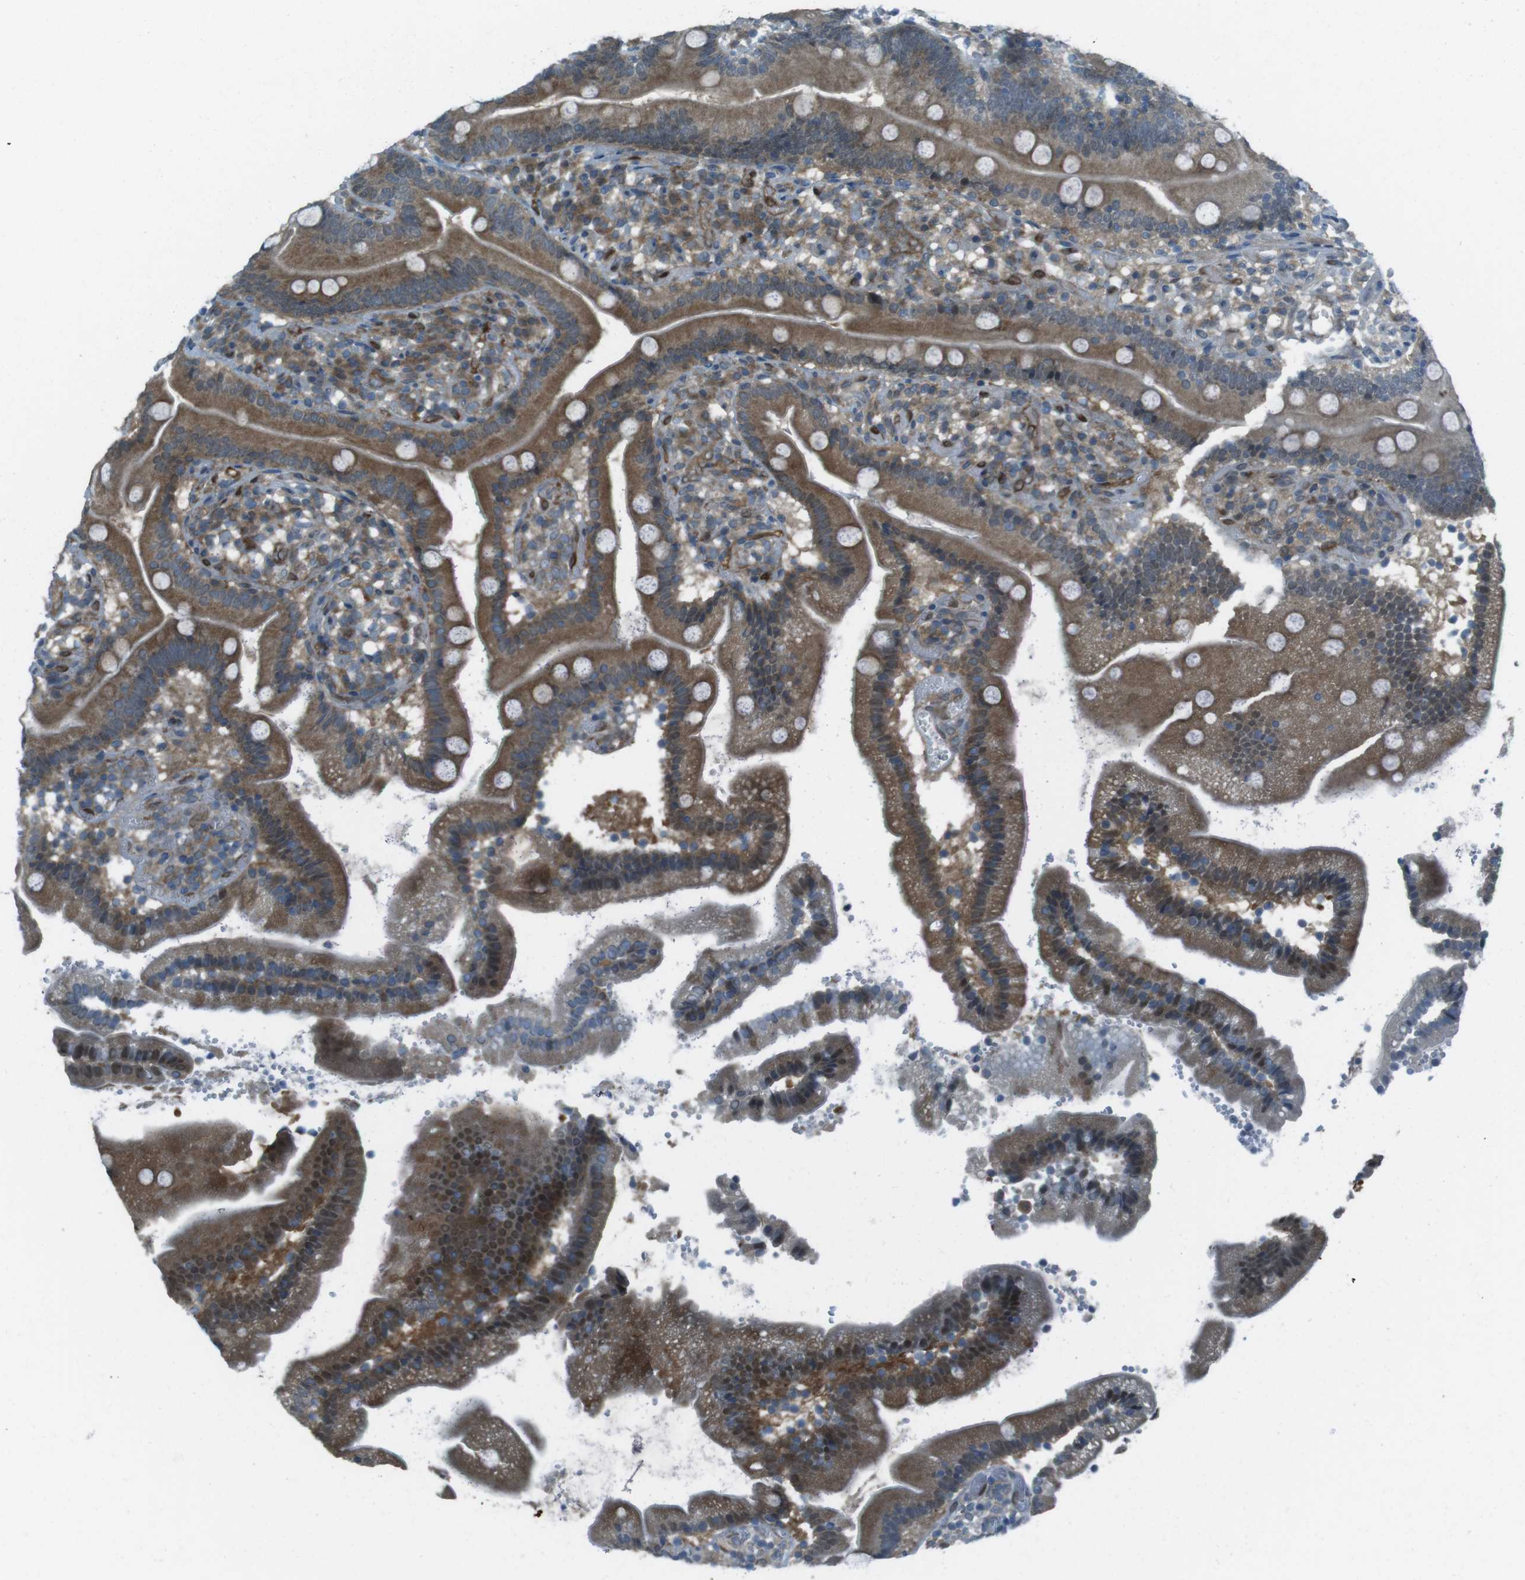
{"staining": {"intensity": "moderate", "quantity": ">75%", "location": "cytoplasmic/membranous"}, "tissue": "duodenum", "cell_type": "Glandular cells", "image_type": "normal", "snomed": [{"axis": "morphology", "description": "Normal tissue, NOS"}, {"axis": "topography", "description": "Duodenum"}], "caption": "An IHC photomicrograph of benign tissue is shown. Protein staining in brown labels moderate cytoplasmic/membranous positivity in duodenum within glandular cells. (DAB = brown stain, brightfield microscopy at high magnification).", "gene": "MFAP3", "patient": {"sex": "male", "age": 66}}